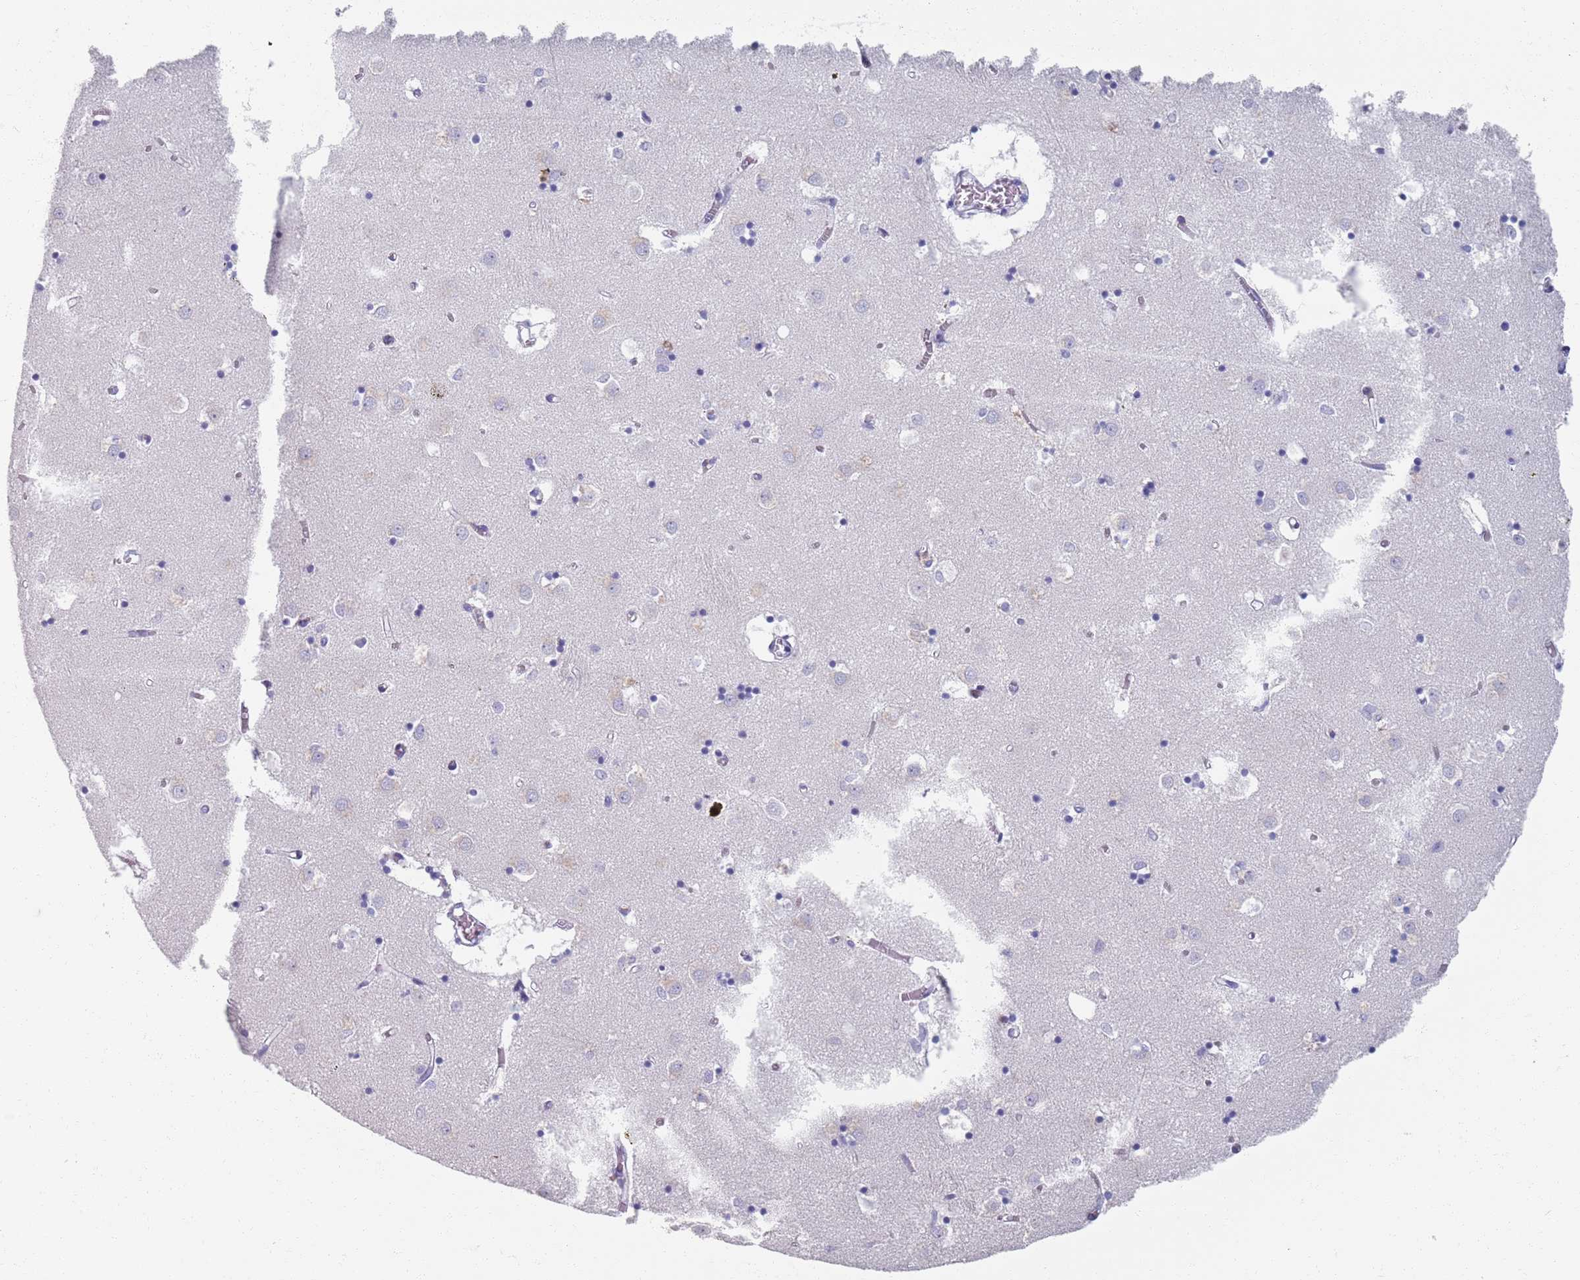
{"staining": {"intensity": "negative", "quantity": "none", "location": "none"}, "tissue": "caudate", "cell_type": "Glial cells", "image_type": "normal", "snomed": [{"axis": "morphology", "description": "Normal tissue, NOS"}, {"axis": "topography", "description": "Lateral ventricle wall"}], "caption": "There is no significant expression in glial cells of caudate. (DAB (3,3'-diaminobenzidine) immunohistochemistry visualized using brightfield microscopy, high magnification).", "gene": "PLOD1", "patient": {"sex": "male", "age": 70}}